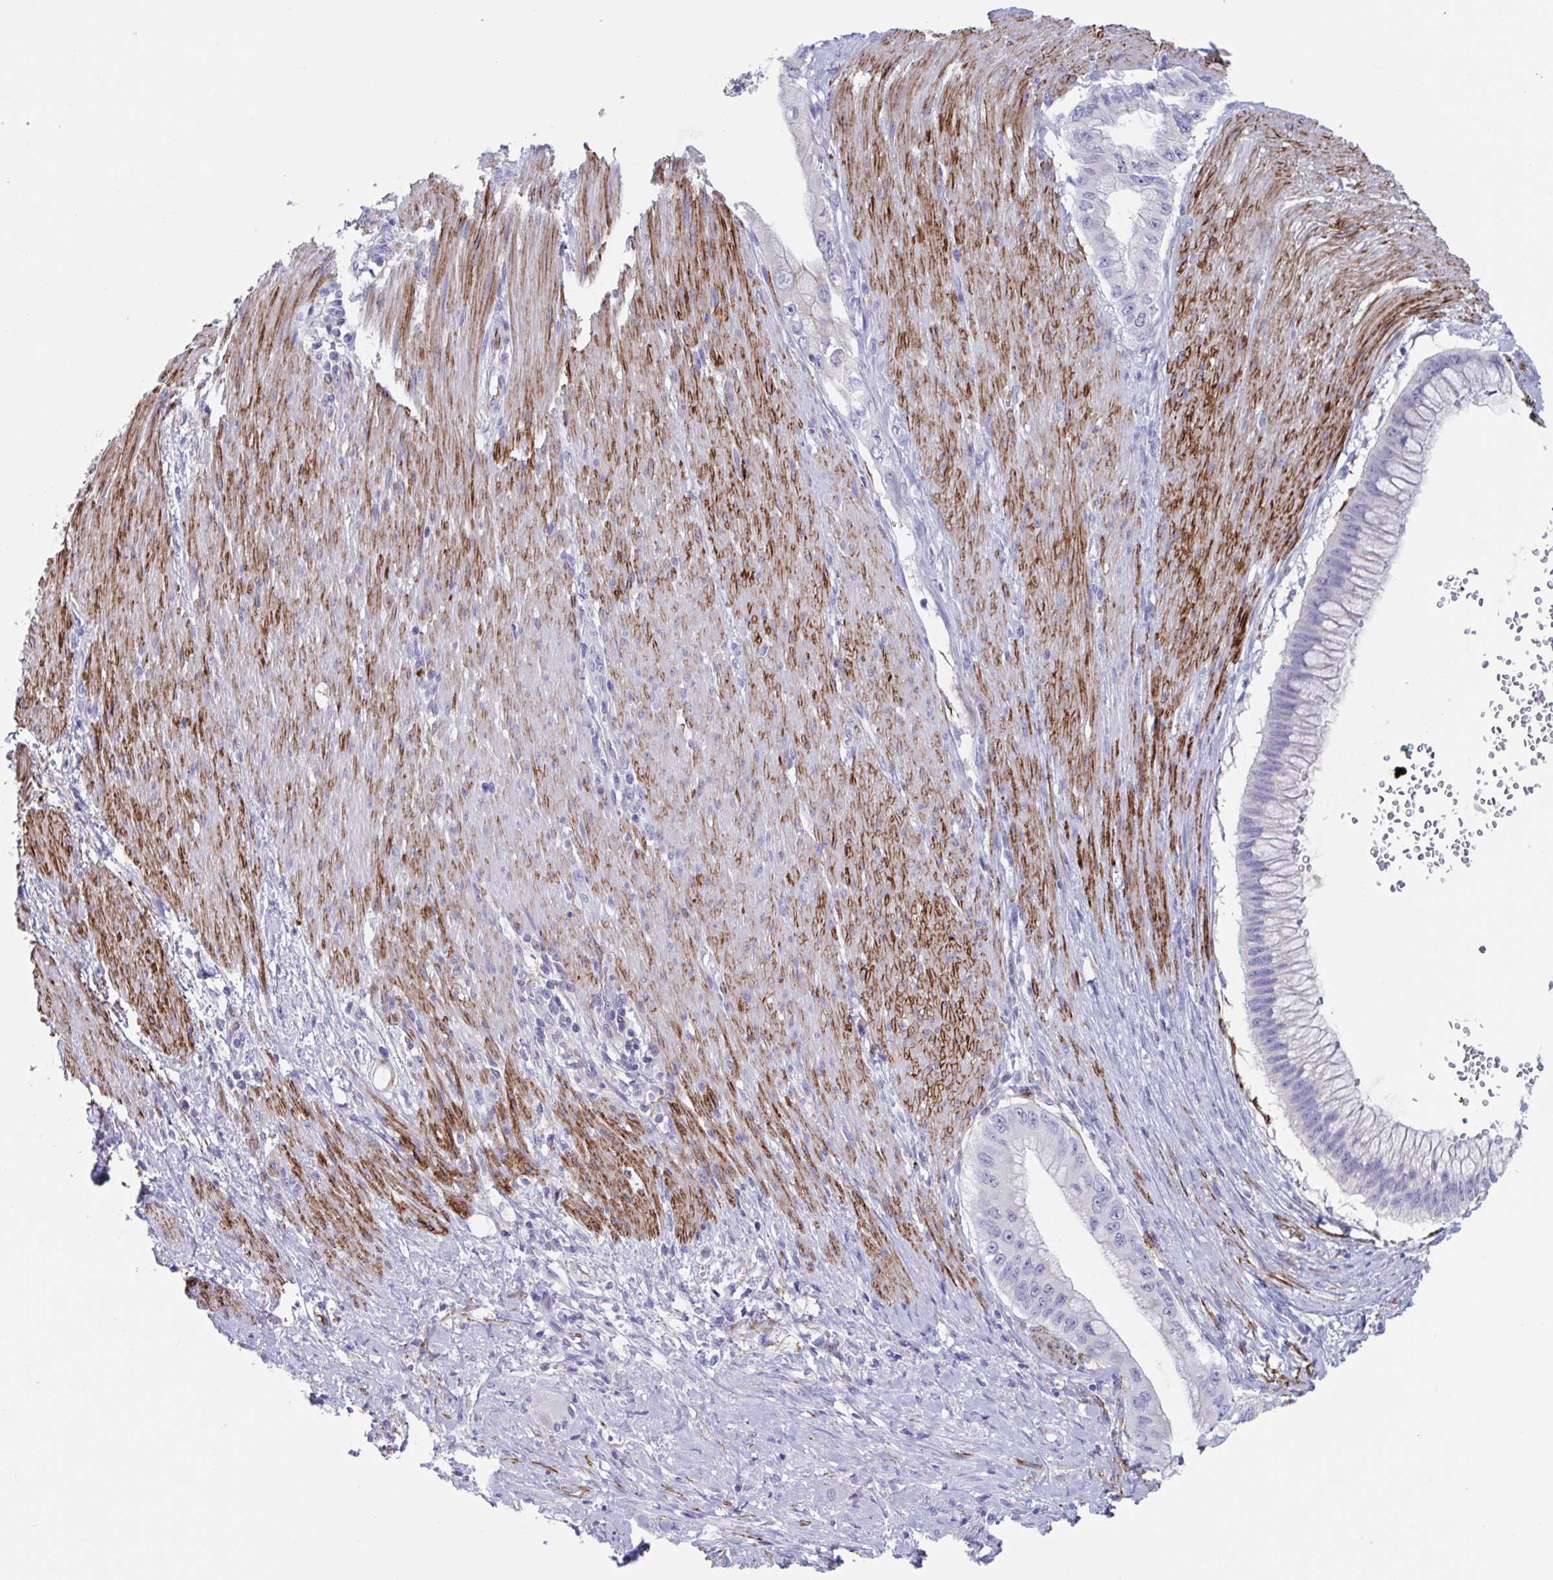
{"staining": {"intensity": "negative", "quantity": "none", "location": "none"}, "tissue": "pancreatic cancer", "cell_type": "Tumor cells", "image_type": "cancer", "snomed": [{"axis": "morphology", "description": "Adenocarcinoma, NOS"}, {"axis": "topography", "description": "Pancreas"}], "caption": "Tumor cells are negative for protein expression in human pancreatic cancer (adenocarcinoma).", "gene": "ZNHIT2", "patient": {"sex": "male", "age": 48}}